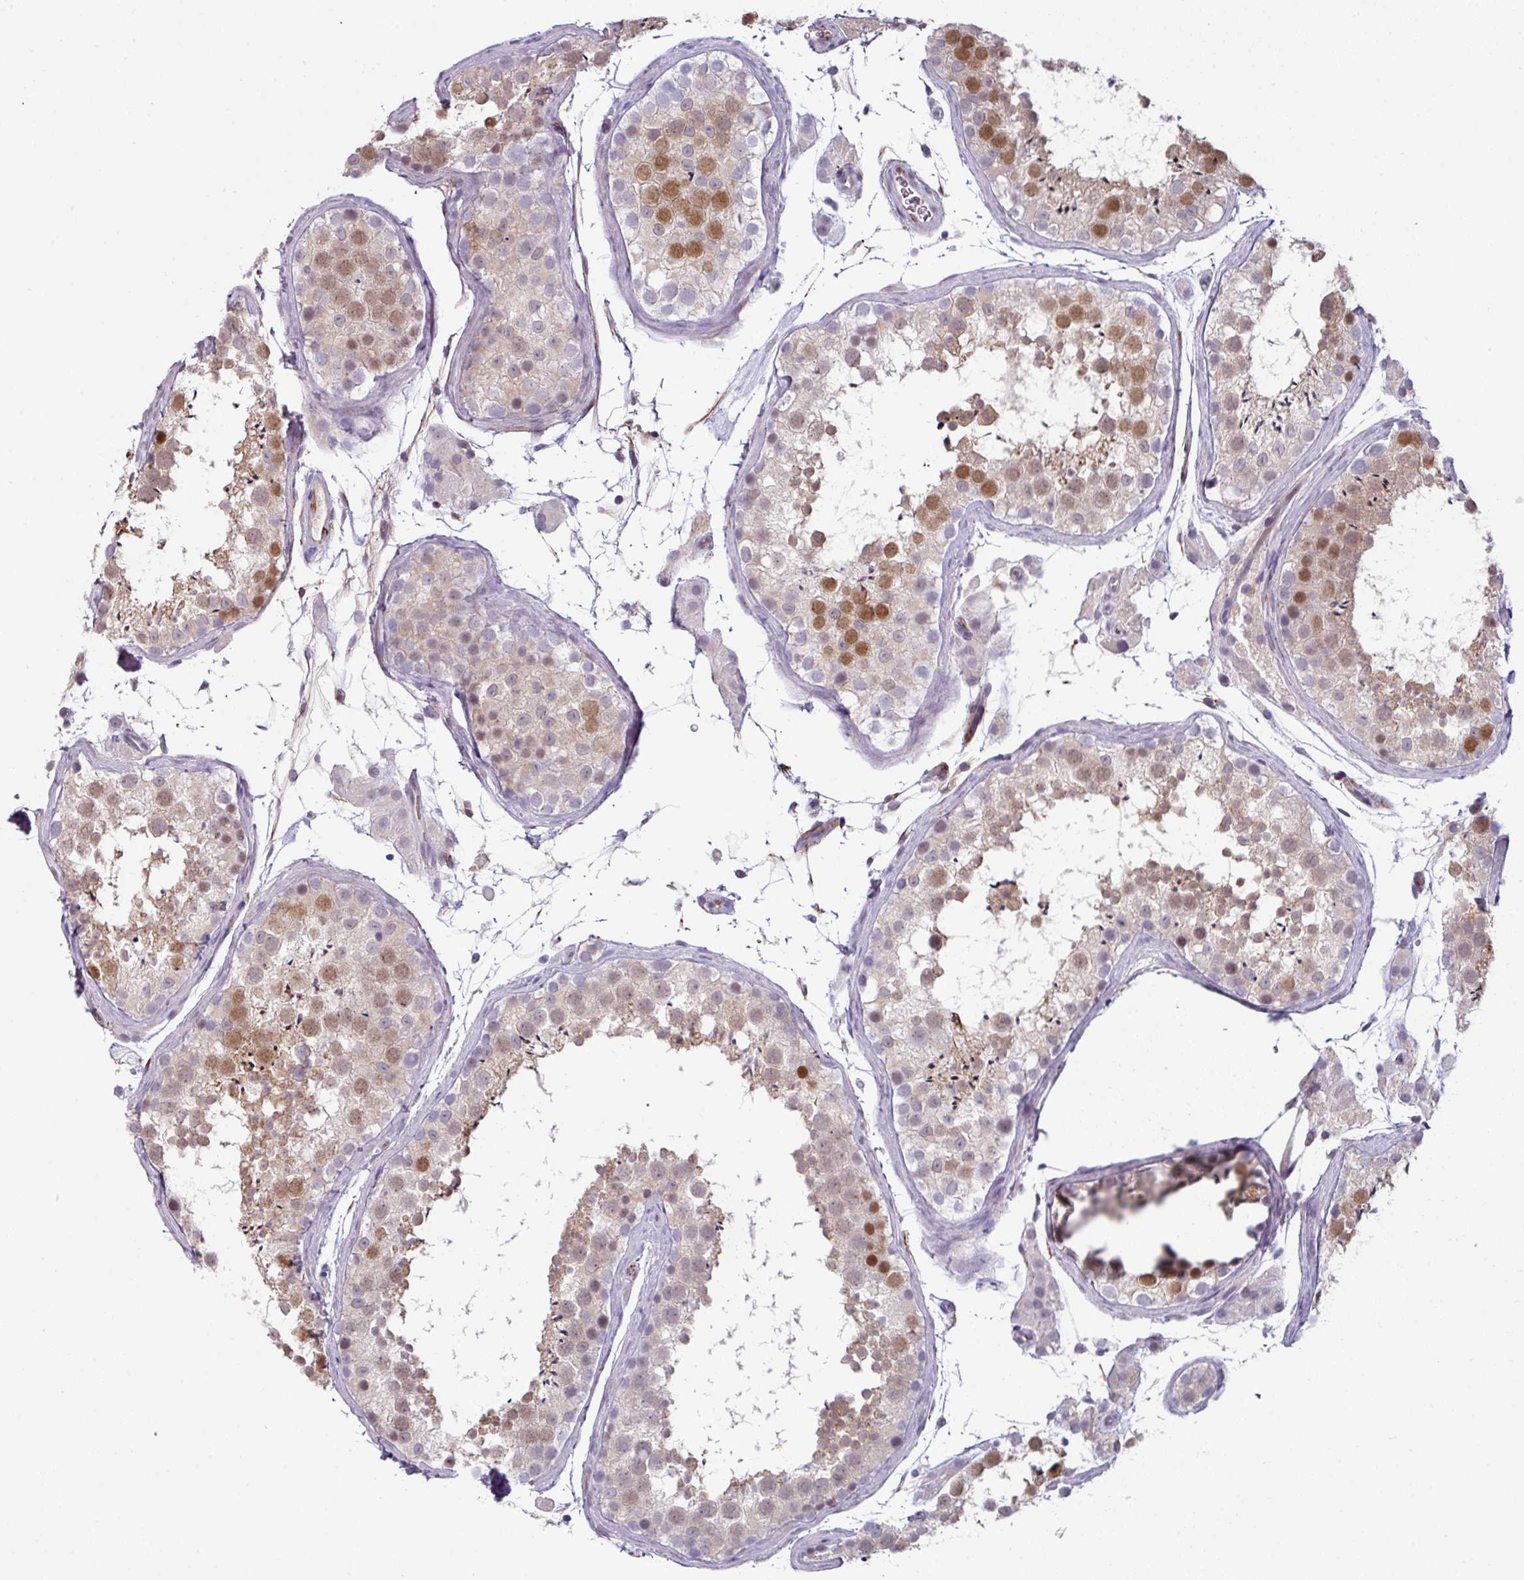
{"staining": {"intensity": "moderate", "quantity": "<25%", "location": "nuclear"}, "tissue": "testis", "cell_type": "Cells in seminiferous ducts", "image_type": "normal", "snomed": [{"axis": "morphology", "description": "Normal tissue, NOS"}, {"axis": "topography", "description": "Testis"}], "caption": "Moderate nuclear protein expression is seen in about <25% of cells in seminiferous ducts in testis.", "gene": "EYA3", "patient": {"sex": "male", "age": 41}}